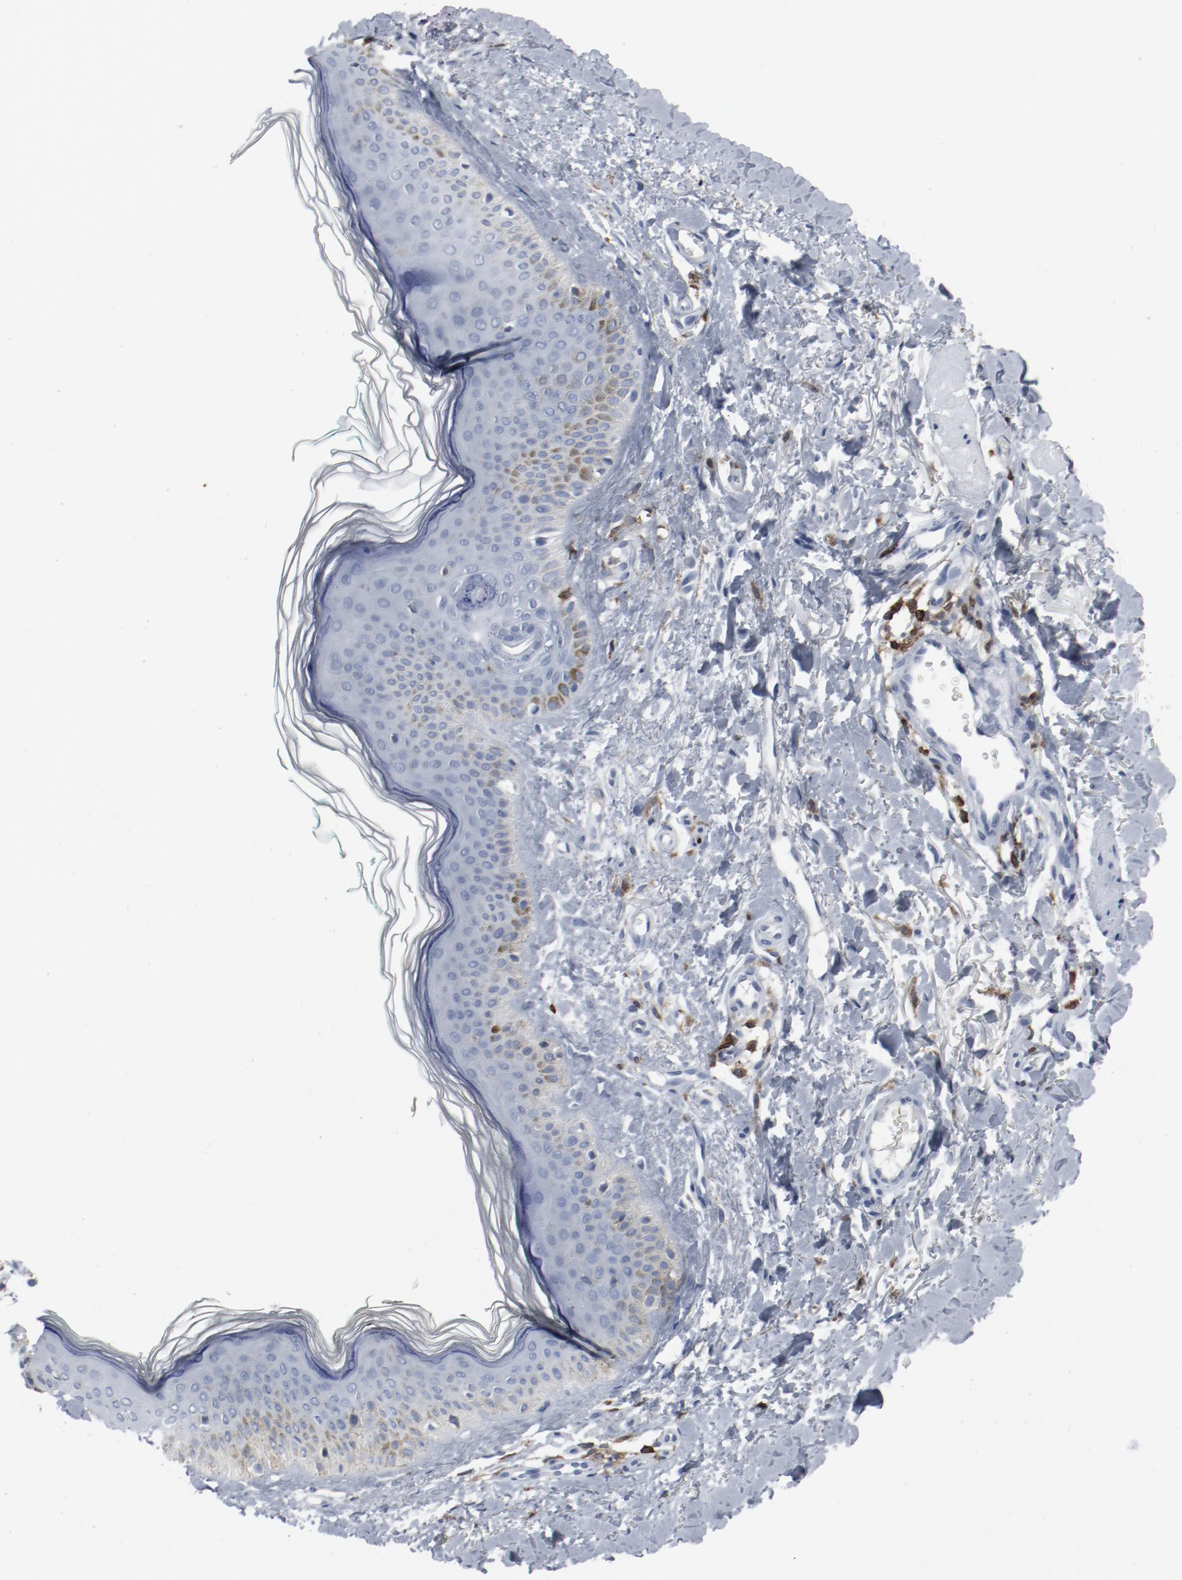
{"staining": {"intensity": "negative", "quantity": "none", "location": "none"}, "tissue": "skin", "cell_type": "Fibroblasts", "image_type": "normal", "snomed": [{"axis": "morphology", "description": "Normal tissue, NOS"}, {"axis": "topography", "description": "Skin"}], "caption": "This is an immunohistochemistry (IHC) histopathology image of benign skin. There is no expression in fibroblasts.", "gene": "LCP2", "patient": {"sex": "male", "age": 71}}